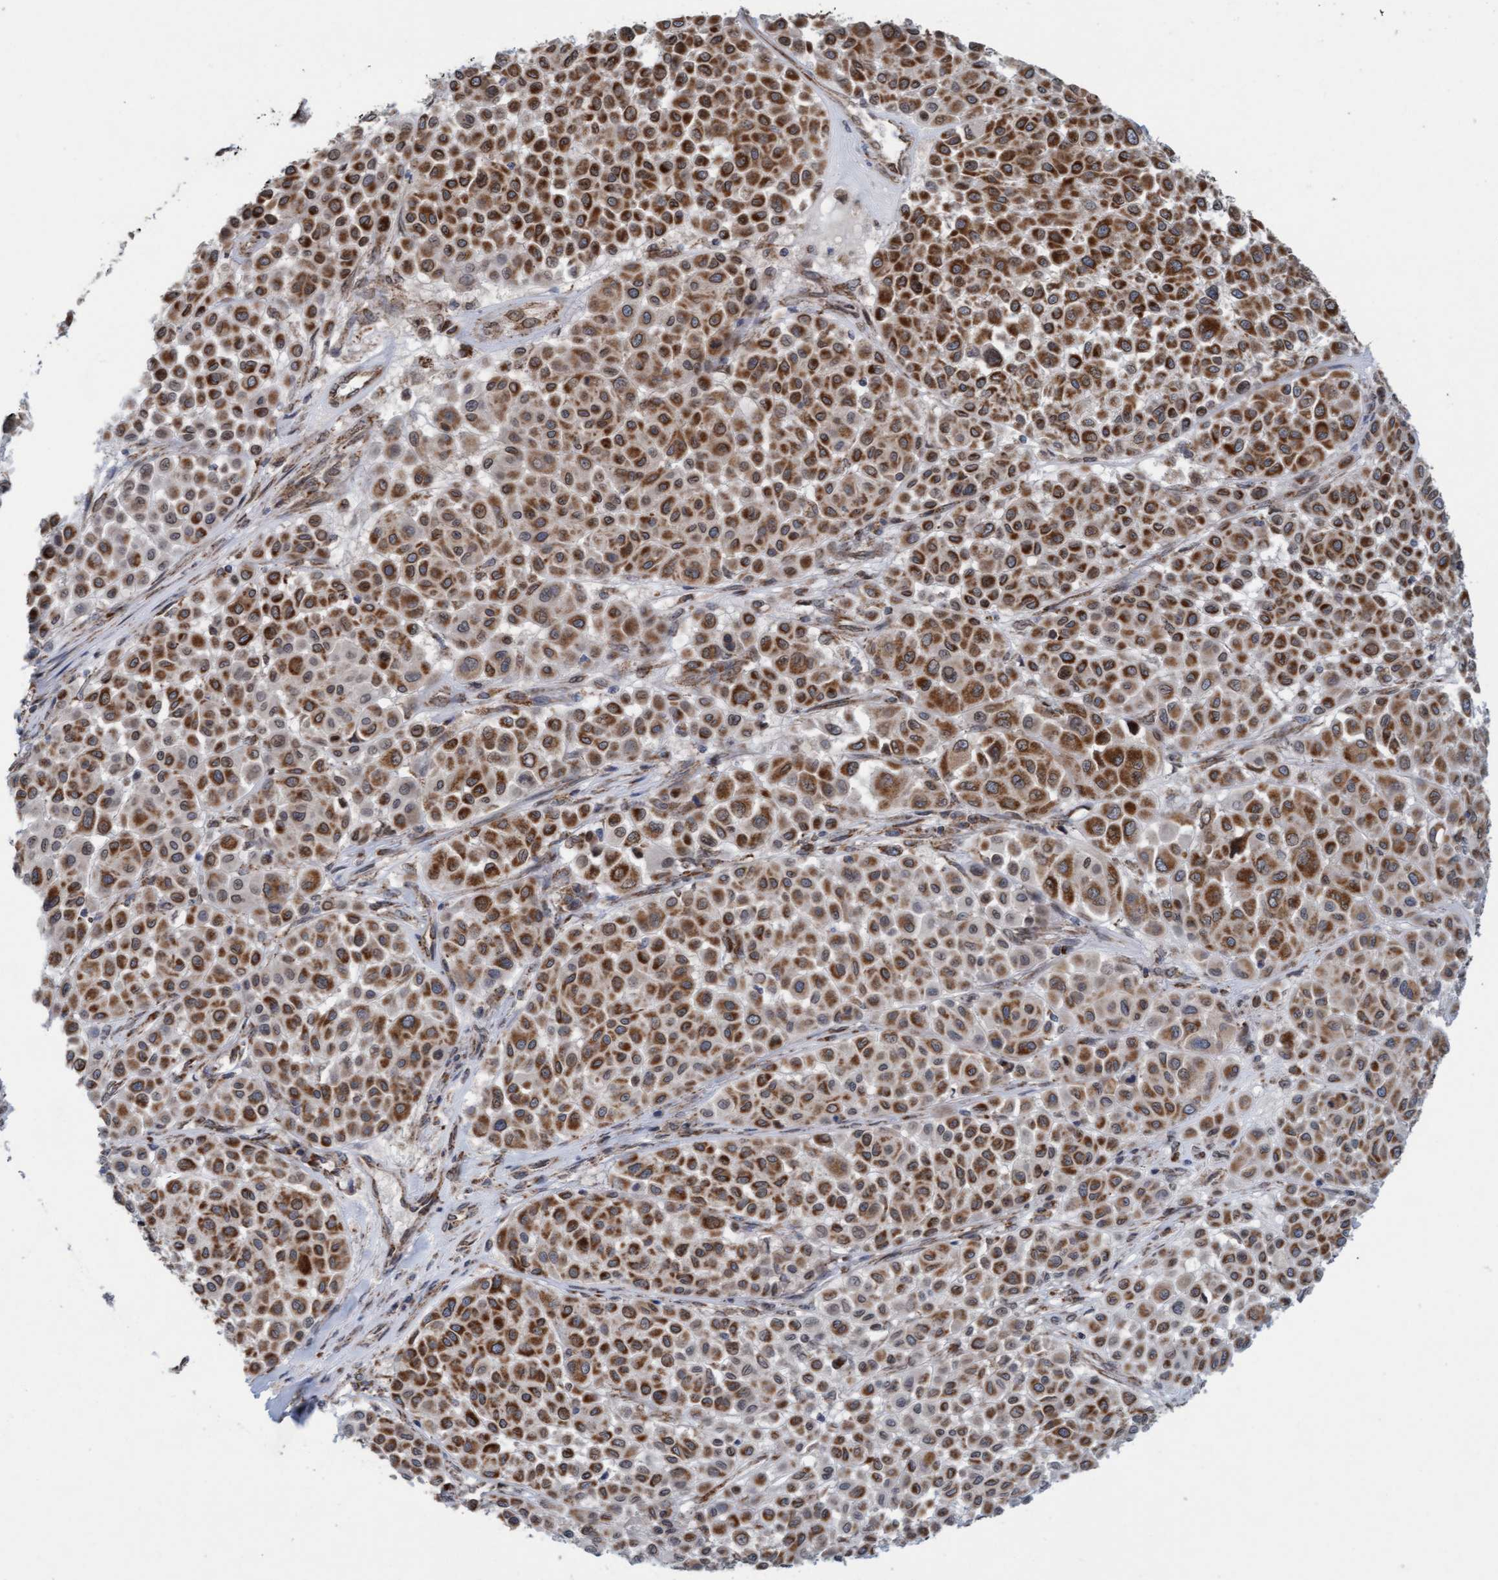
{"staining": {"intensity": "strong", "quantity": ">75%", "location": "cytoplasmic/membranous"}, "tissue": "melanoma", "cell_type": "Tumor cells", "image_type": "cancer", "snomed": [{"axis": "morphology", "description": "Malignant melanoma, Metastatic site"}, {"axis": "topography", "description": "Soft tissue"}], "caption": "This photomicrograph displays immunohistochemistry (IHC) staining of human melanoma, with high strong cytoplasmic/membranous positivity in about >75% of tumor cells.", "gene": "MRPS23", "patient": {"sex": "male", "age": 41}}